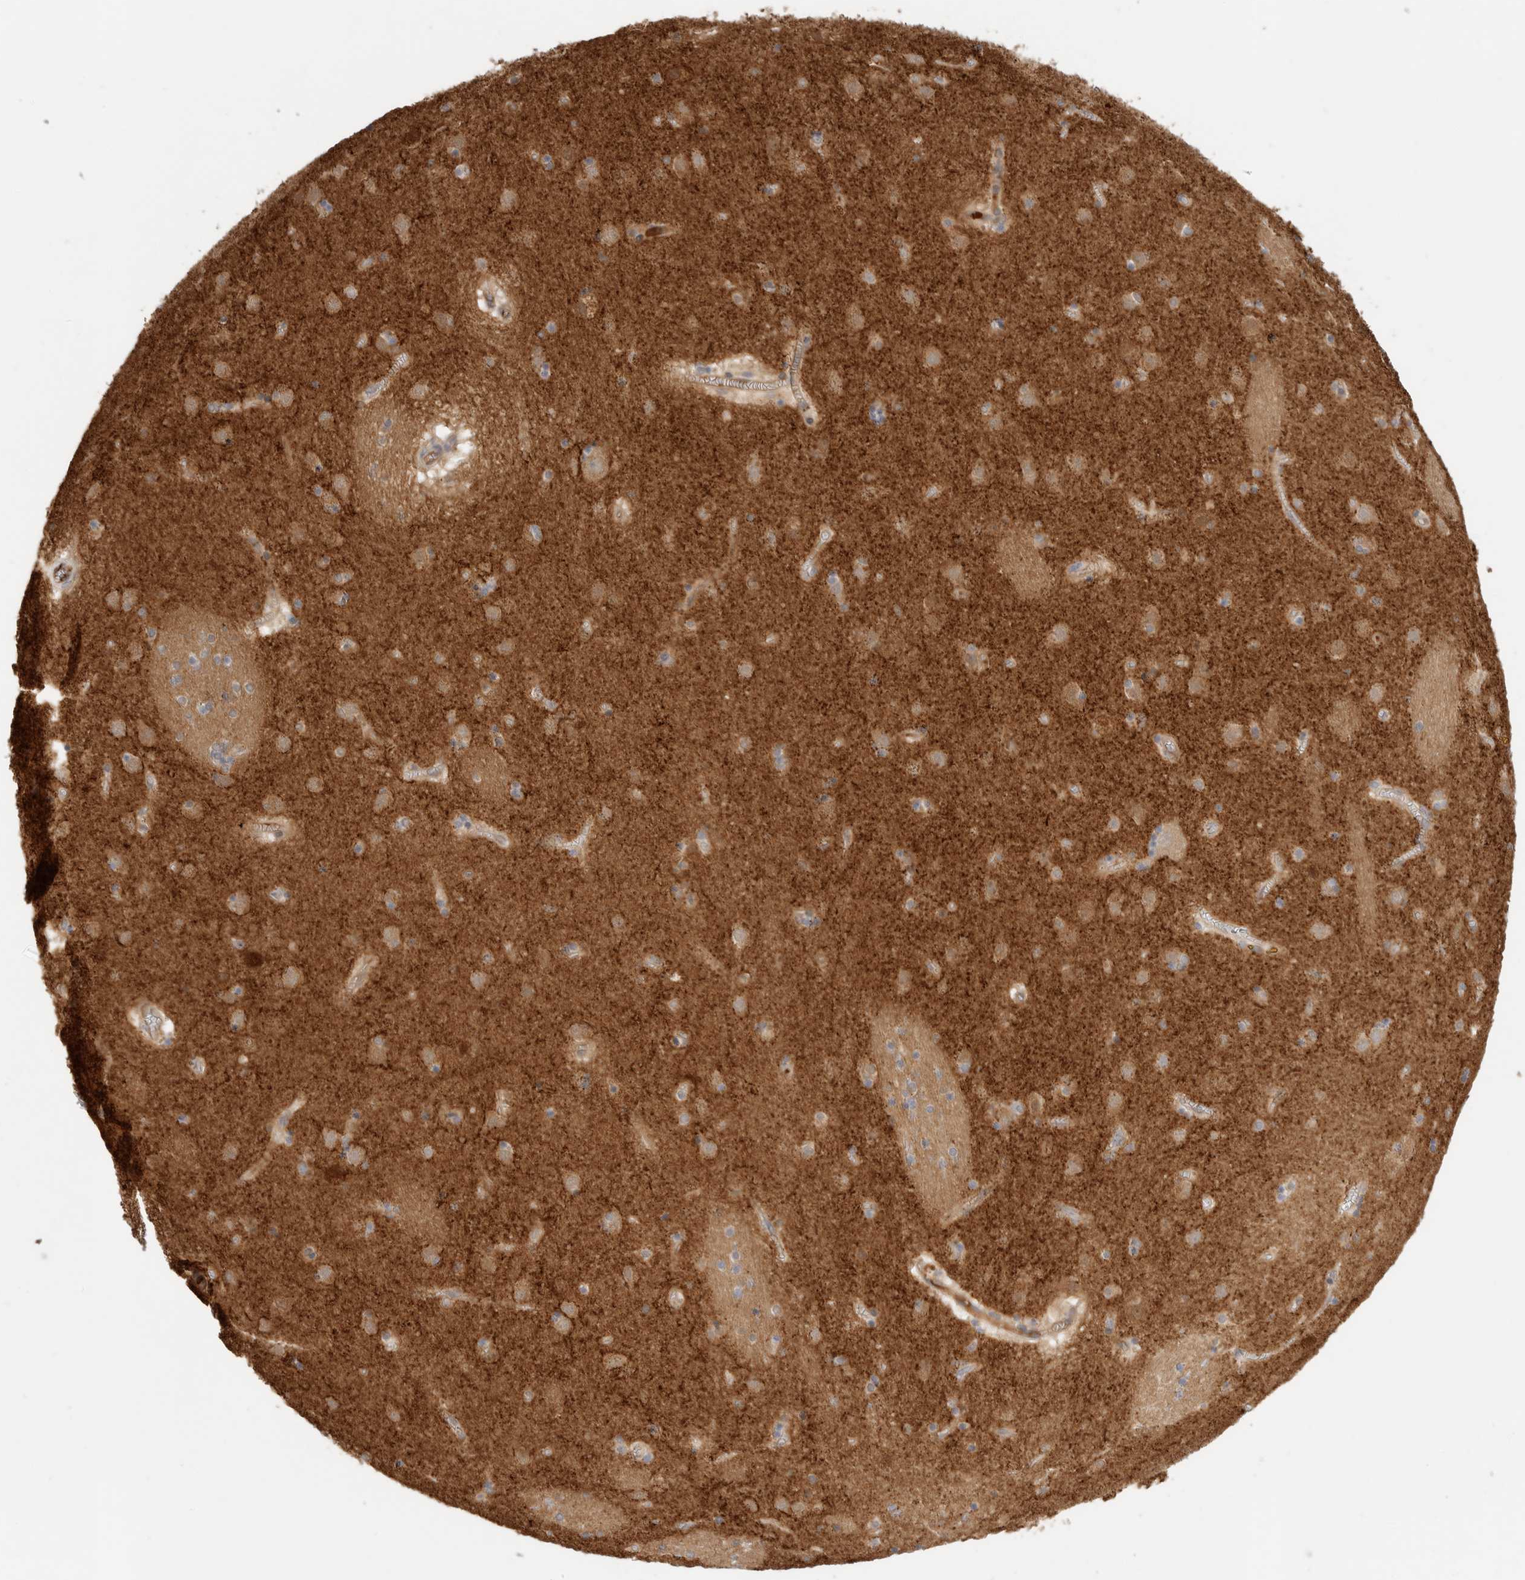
{"staining": {"intensity": "negative", "quantity": "none", "location": "none"}, "tissue": "caudate", "cell_type": "Glial cells", "image_type": "normal", "snomed": [{"axis": "morphology", "description": "Normal tissue, NOS"}, {"axis": "topography", "description": "Lateral ventricle wall"}], "caption": "The image exhibits no staining of glial cells in normal caudate.", "gene": "APOL2", "patient": {"sex": "male", "age": 70}}